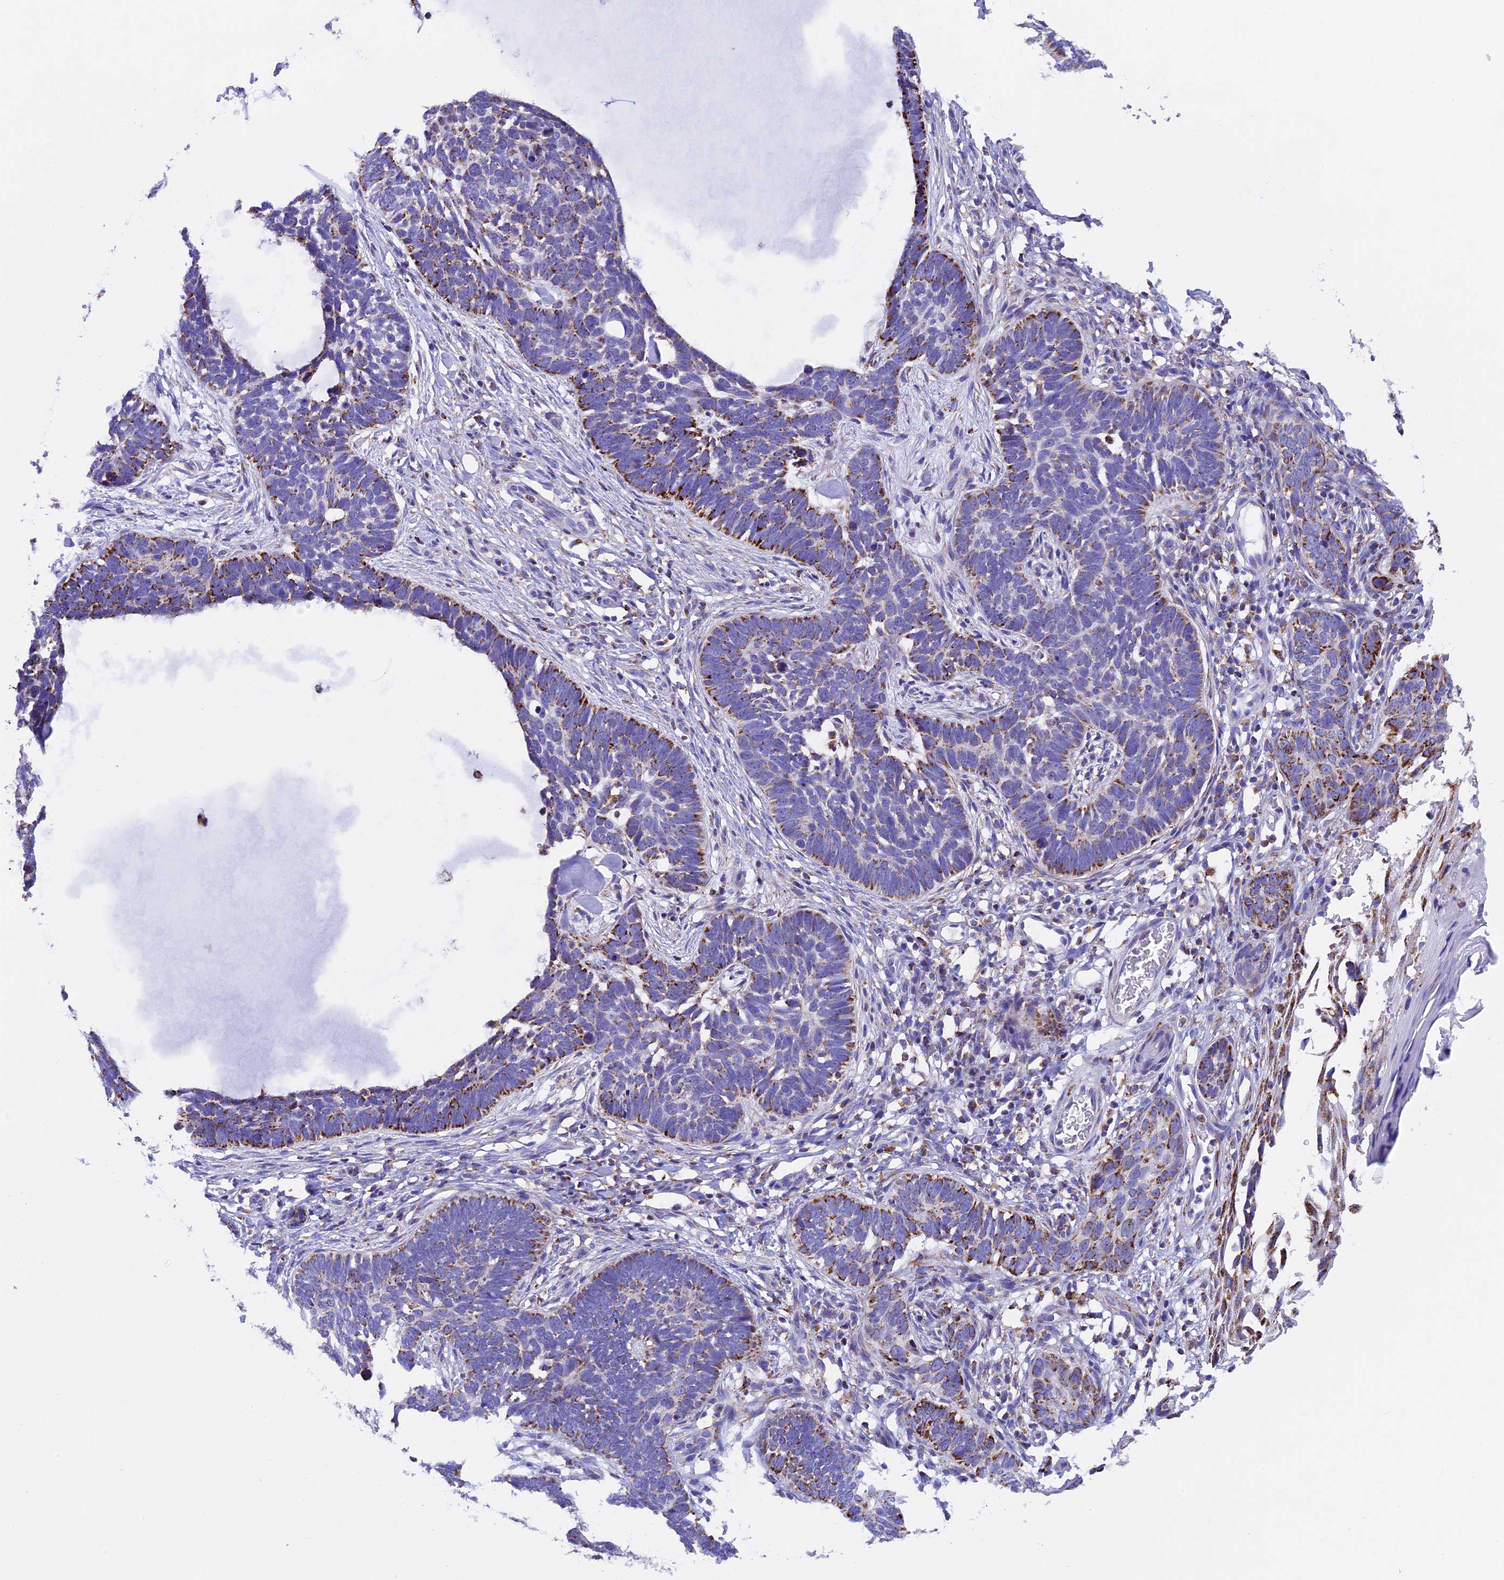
{"staining": {"intensity": "moderate", "quantity": "<25%", "location": "cytoplasmic/membranous"}, "tissue": "skin cancer", "cell_type": "Tumor cells", "image_type": "cancer", "snomed": [{"axis": "morphology", "description": "Normal tissue, NOS"}, {"axis": "morphology", "description": "Basal cell carcinoma"}, {"axis": "topography", "description": "Skin"}], "caption": "High-magnification brightfield microscopy of skin cancer (basal cell carcinoma) stained with DAB (brown) and counterstained with hematoxylin (blue). tumor cells exhibit moderate cytoplasmic/membranous positivity is seen in about<25% of cells.", "gene": "SLC8B1", "patient": {"sex": "male", "age": 77}}